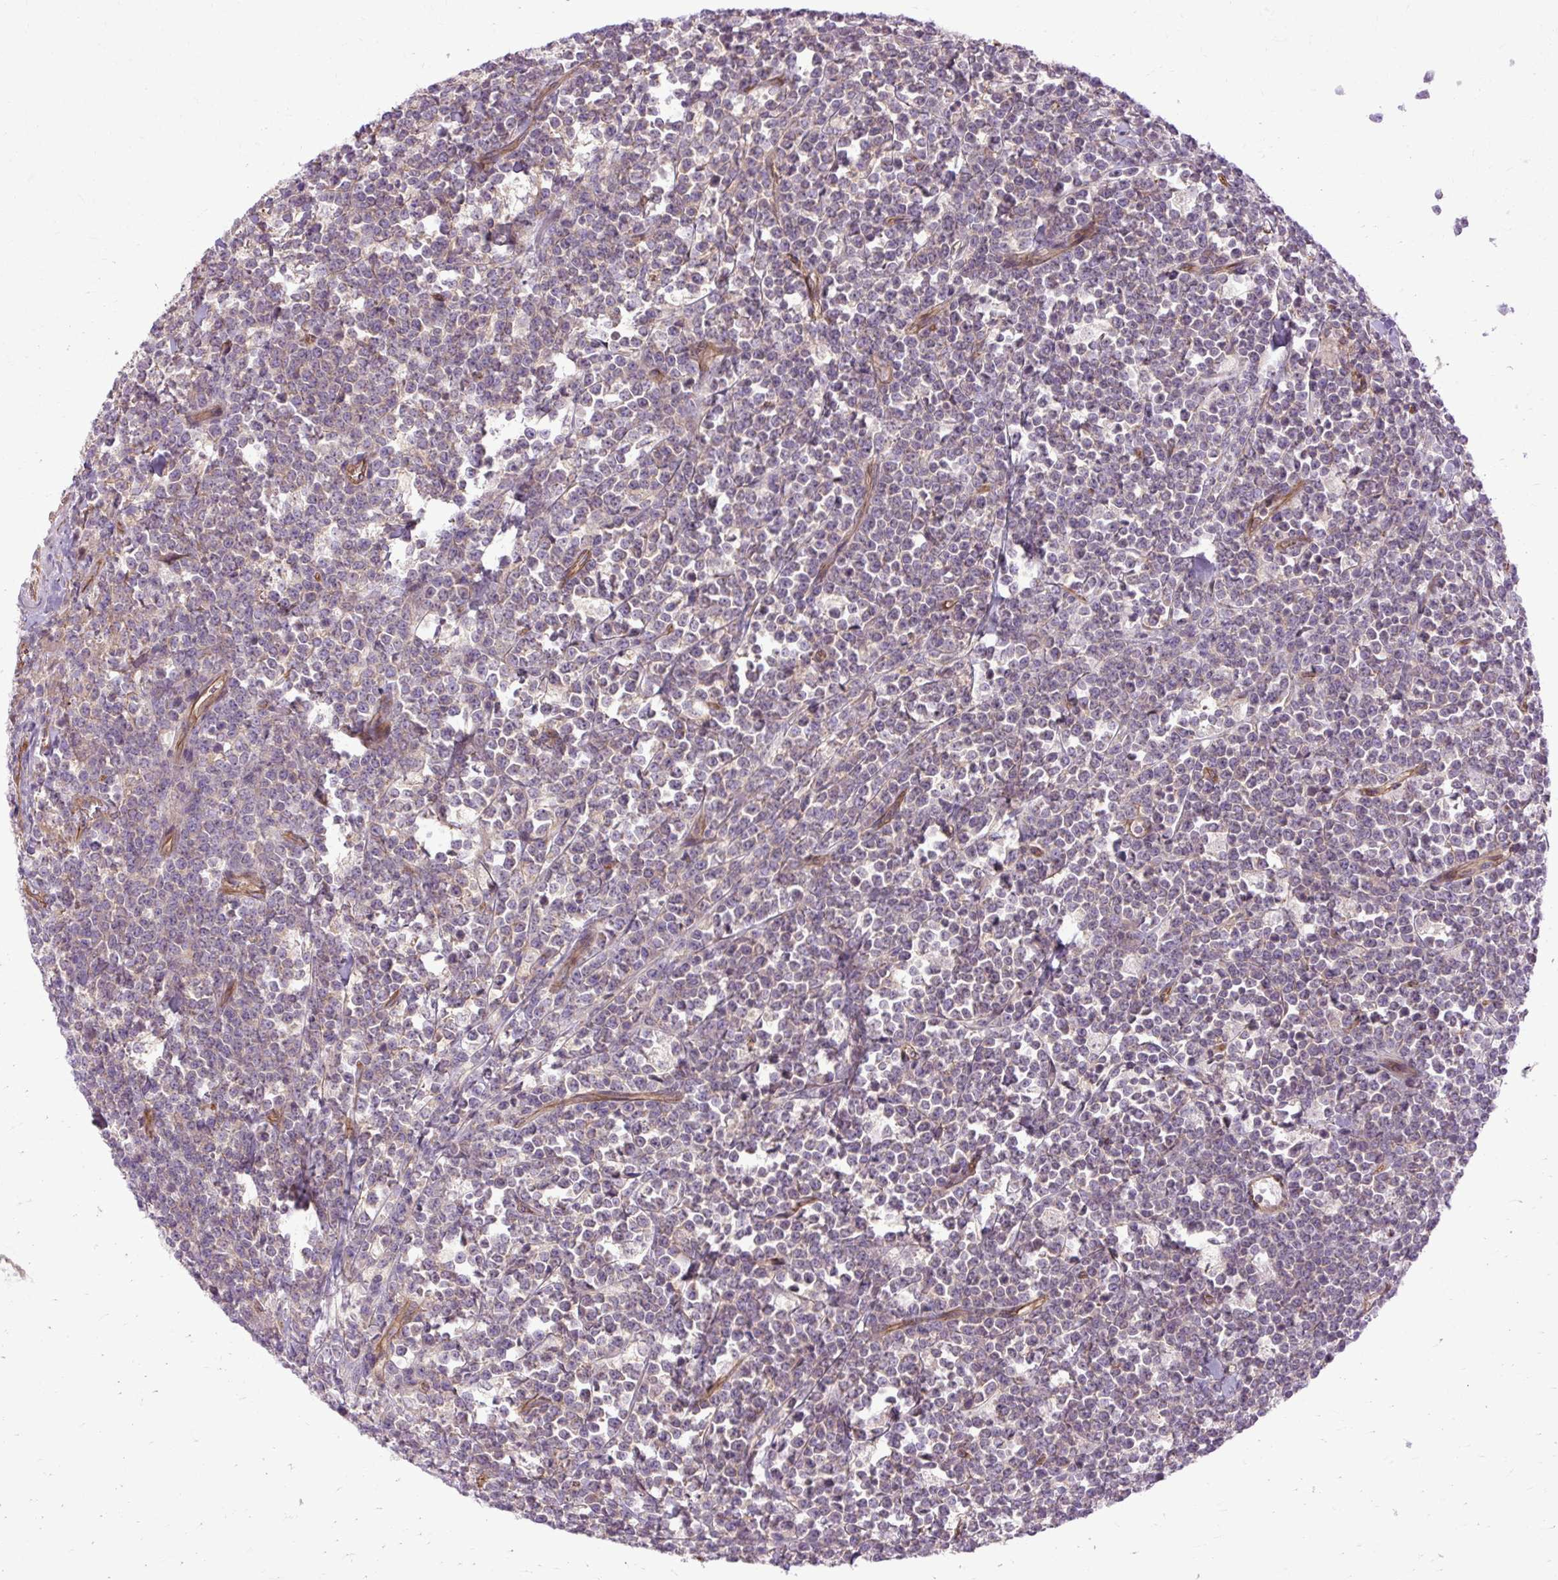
{"staining": {"intensity": "negative", "quantity": "none", "location": "none"}, "tissue": "lymphoma", "cell_type": "Tumor cells", "image_type": "cancer", "snomed": [{"axis": "morphology", "description": "Malignant lymphoma, non-Hodgkin's type, High grade"}, {"axis": "topography", "description": "Small intestine"}, {"axis": "topography", "description": "Colon"}], "caption": "The histopathology image displays no significant expression in tumor cells of high-grade malignant lymphoma, non-Hodgkin's type.", "gene": "CCDC93", "patient": {"sex": "male", "age": 8}}